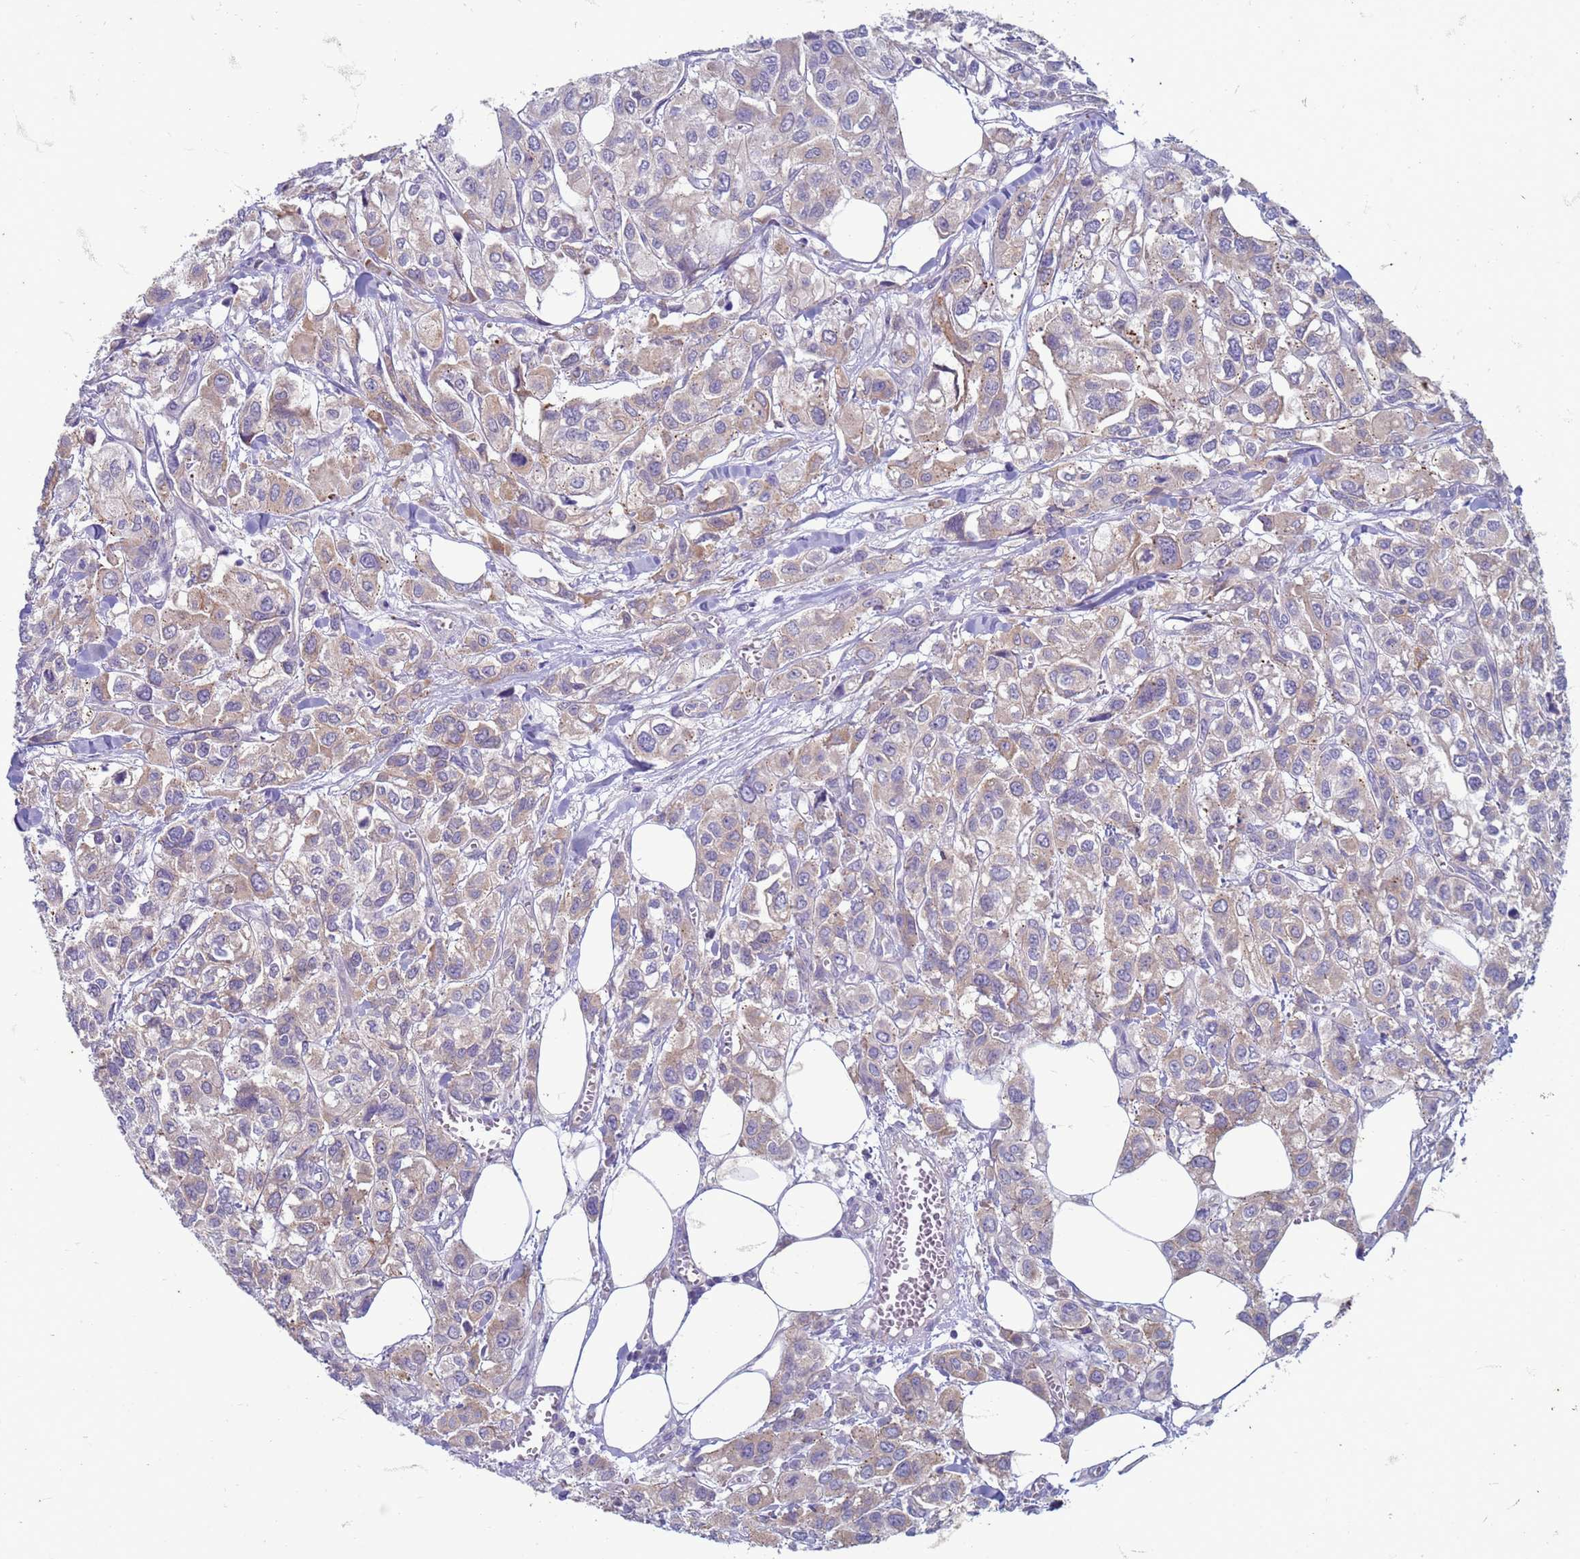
{"staining": {"intensity": "moderate", "quantity": "<25%", "location": "cytoplasmic/membranous"}, "tissue": "urothelial cancer", "cell_type": "Tumor cells", "image_type": "cancer", "snomed": [{"axis": "morphology", "description": "Urothelial carcinoma, High grade"}, {"axis": "topography", "description": "Urinary bladder"}], "caption": "IHC histopathology image of neoplastic tissue: human high-grade urothelial carcinoma stained using immunohistochemistry (IHC) demonstrates low levels of moderate protein expression localized specifically in the cytoplasmic/membranous of tumor cells, appearing as a cytoplasmic/membranous brown color.", "gene": "SUCO", "patient": {"sex": "male", "age": 67}}